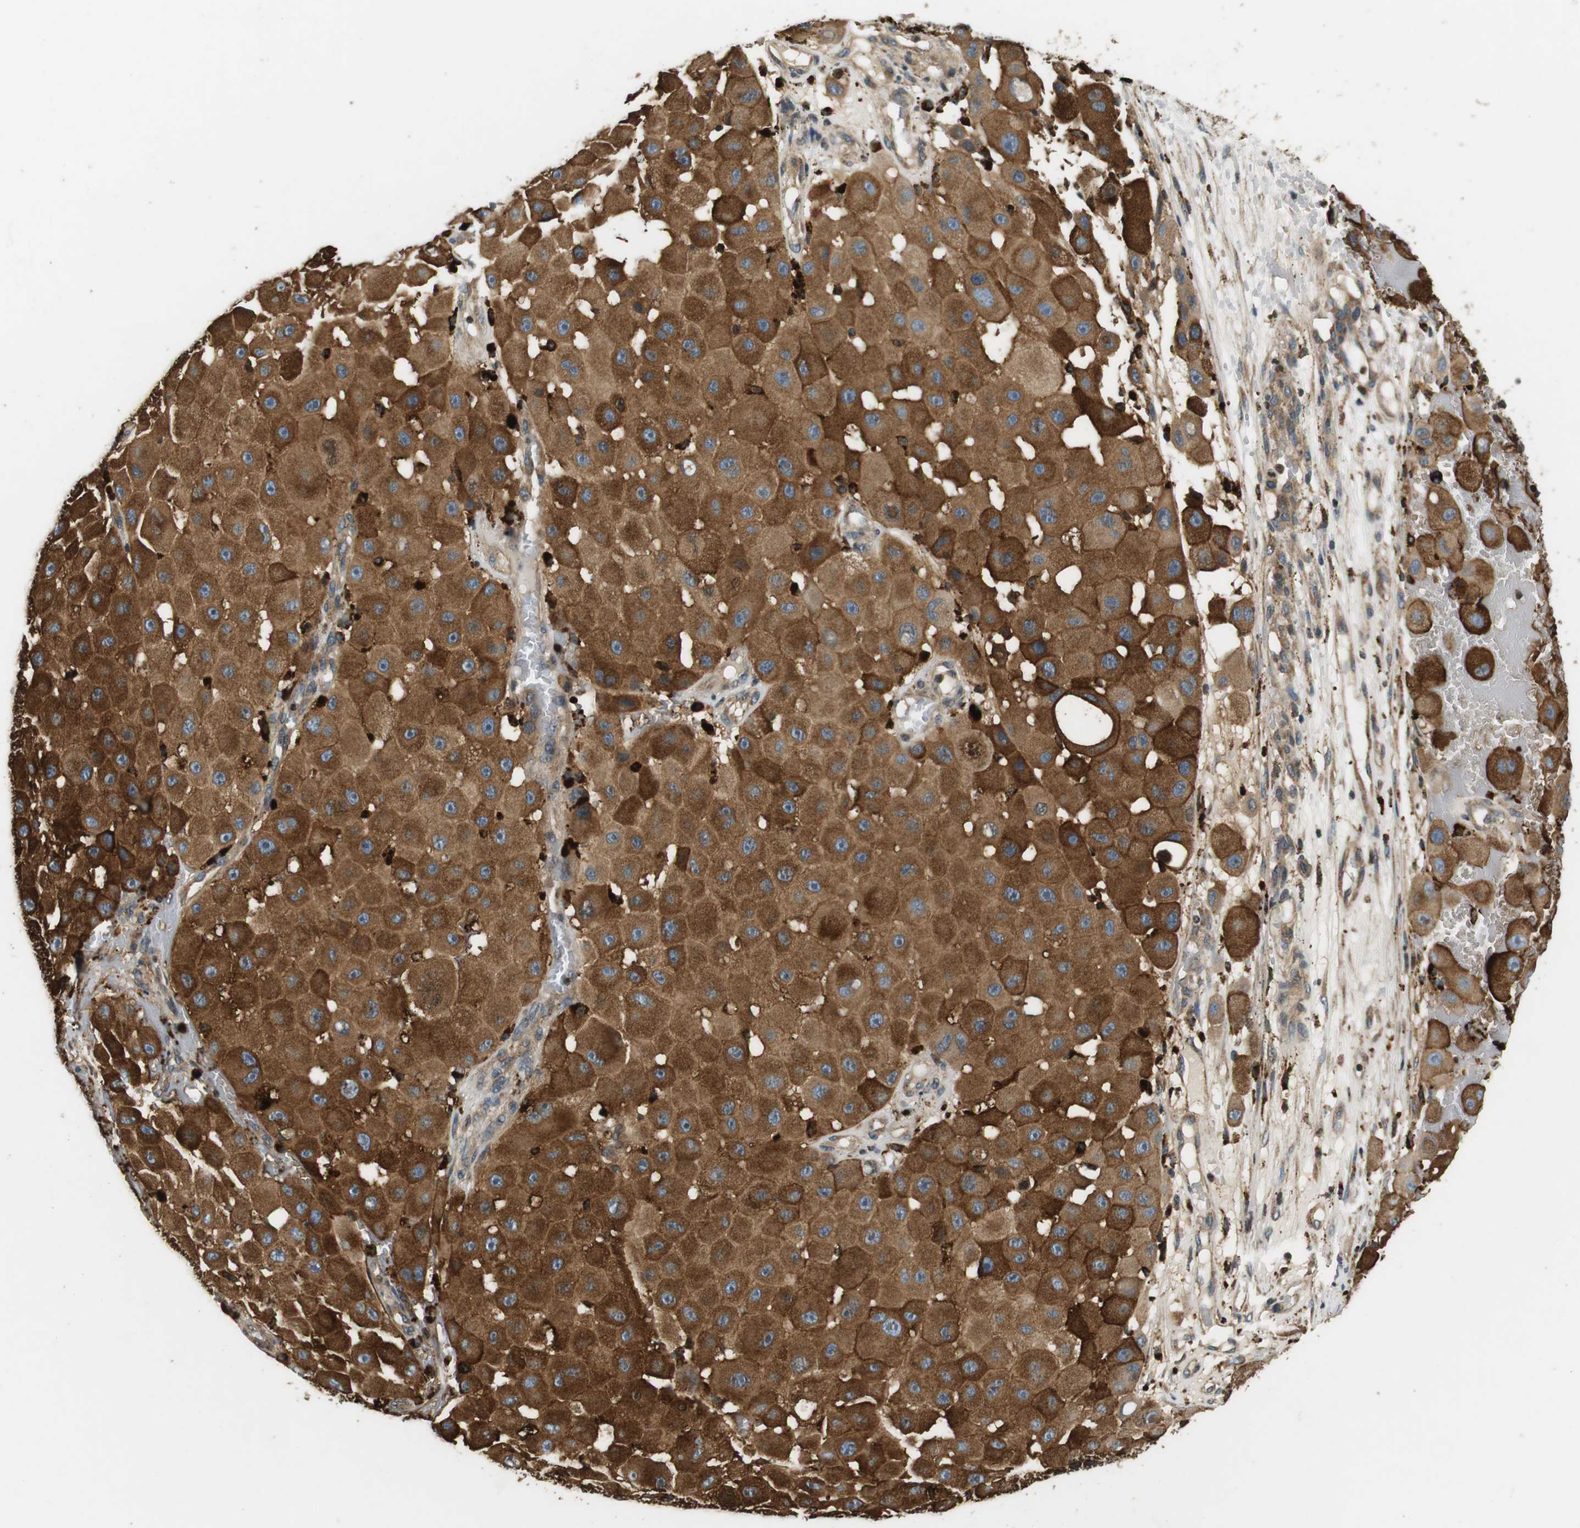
{"staining": {"intensity": "moderate", "quantity": ">75%", "location": "cytoplasmic/membranous"}, "tissue": "melanoma", "cell_type": "Tumor cells", "image_type": "cancer", "snomed": [{"axis": "morphology", "description": "Malignant melanoma, NOS"}, {"axis": "topography", "description": "Skin"}], "caption": "Immunohistochemical staining of human melanoma exhibits medium levels of moderate cytoplasmic/membranous expression in about >75% of tumor cells. The staining was performed using DAB, with brown indicating positive protein expression. Nuclei are stained blue with hematoxylin.", "gene": "TXNRD1", "patient": {"sex": "female", "age": 81}}